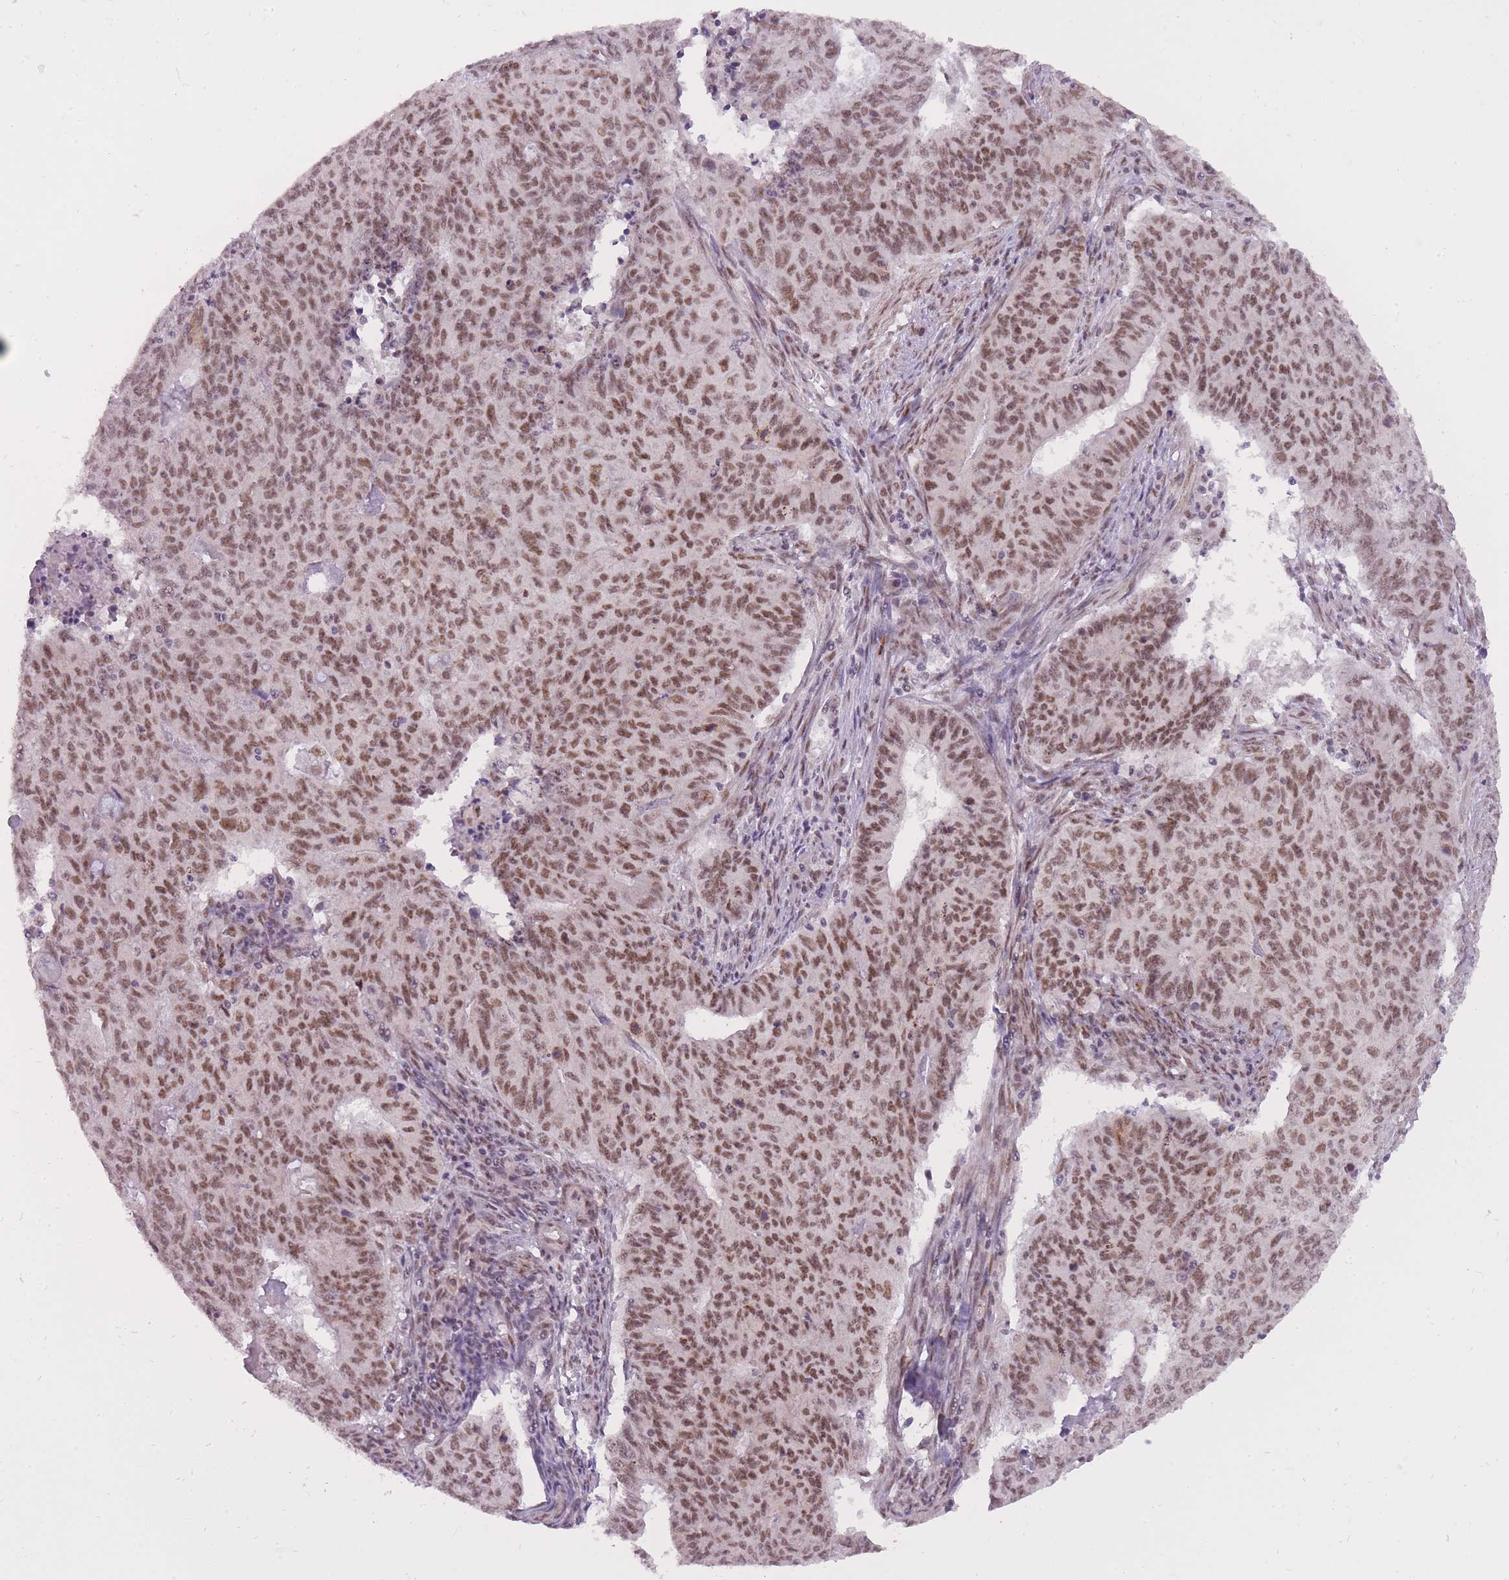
{"staining": {"intensity": "moderate", "quantity": ">75%", "location": "nuclear"}, "tissue": "endometrial cancer", "cell_type": "Tumor cells", "image_type": "cancer", "snomed": [{"axis": "morphology", "description": "Adenocarcinoma, NOS"}, {"axis": "topography", "description": "Endometrium"}], "caption": "An image of endometrial cancer (adenocarcinoma) stained for a protein displays moderate nuclear brown staining in tumor cells.", "gene": "TIGD1", "patient": {"sex": "female", "age": 59}}